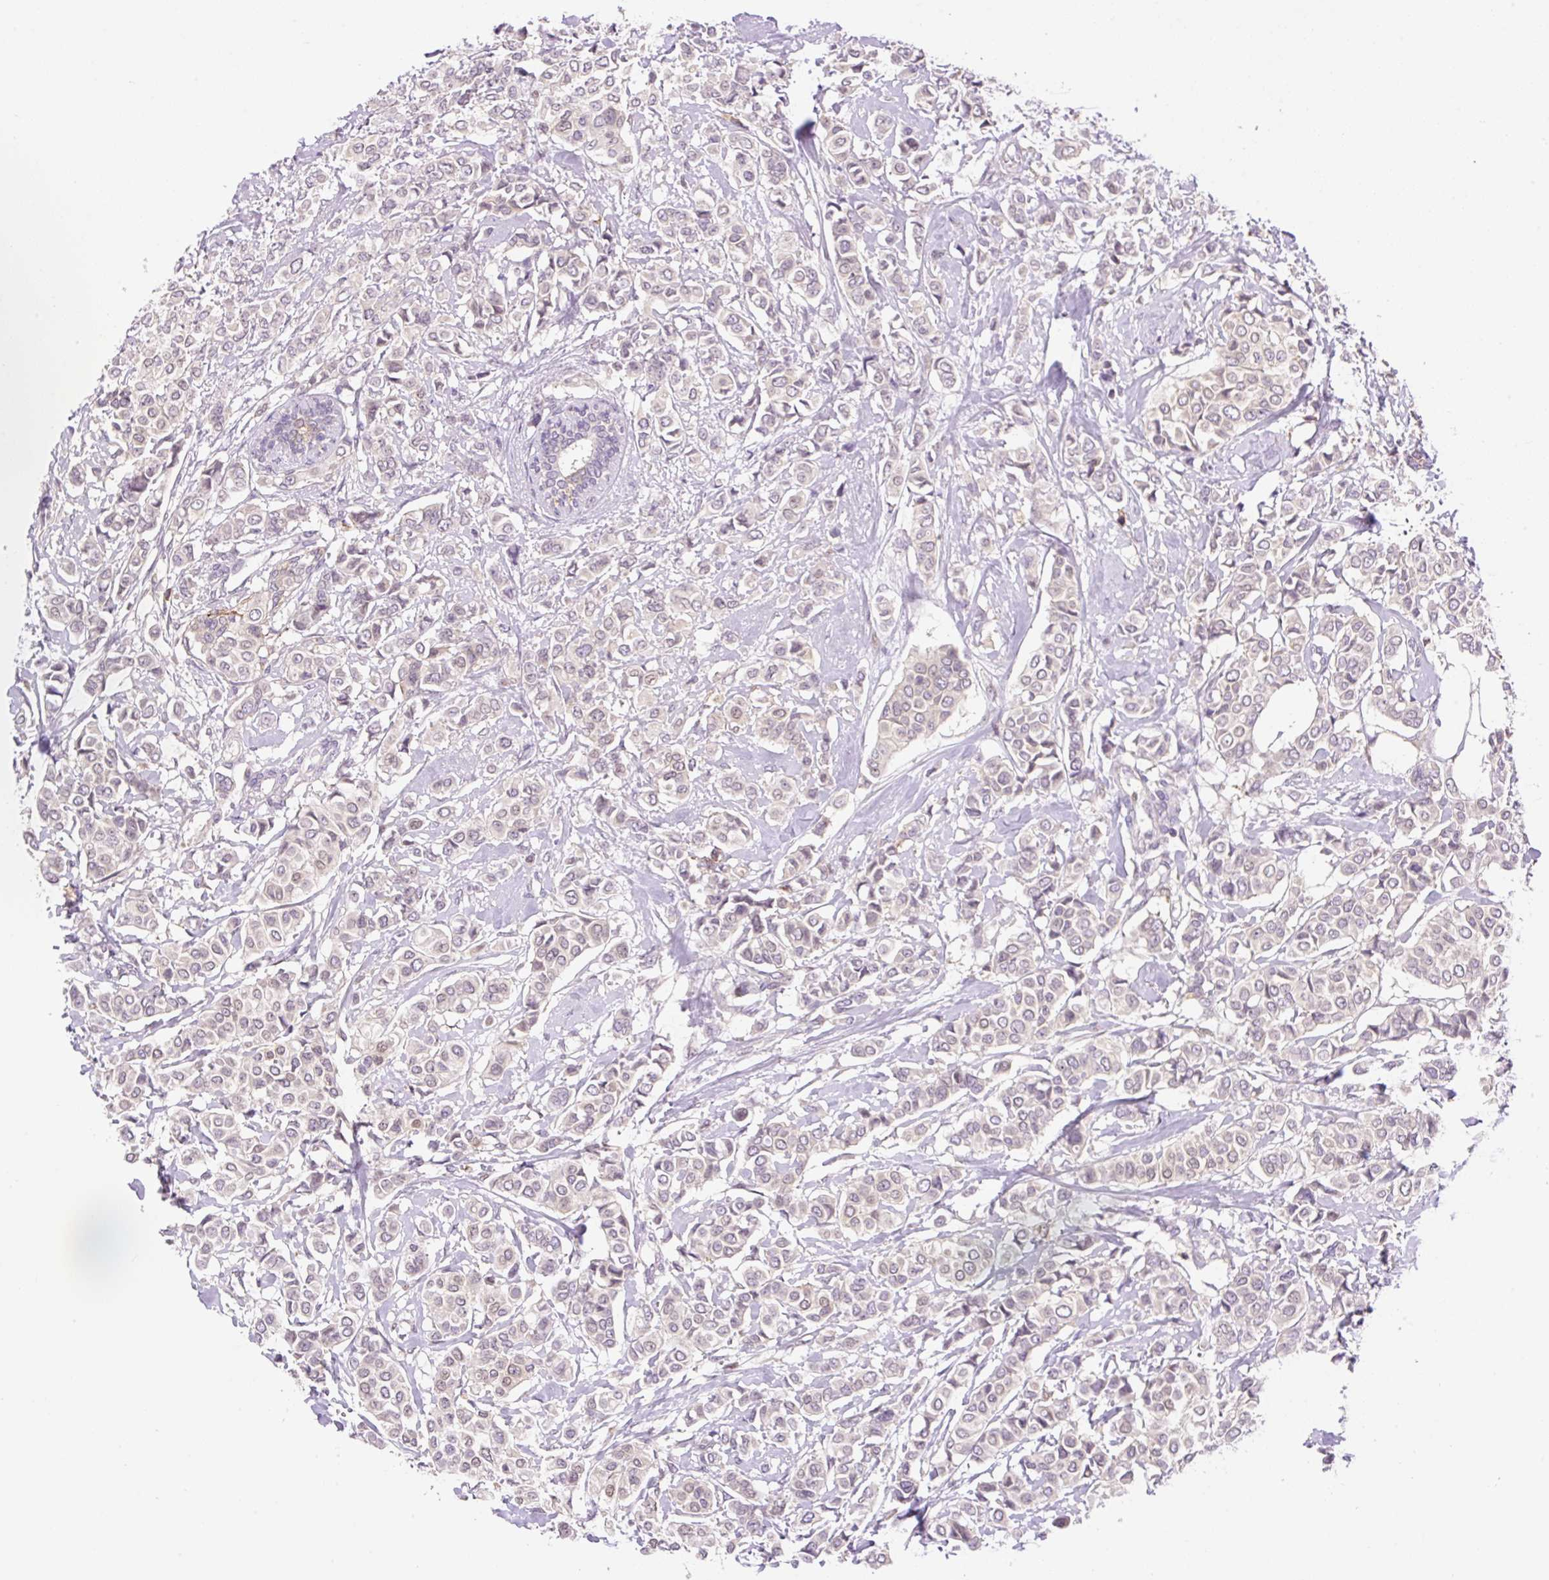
{"staining": {"intensity": "negative", "quantity": "none", "location": "none"}, "tissue": "breast cancer", "cell_type": "Tumor cells", "image_type": "cancer", "snomed": [{"axis": "morphology", "description": "Lobular carcinoma"}, {"axis": "topography", "description": "Breast"}], "caption": "Immunohistochemistry histopathology image of neoplastic tissue: human lobular carcinoma (breast) stained with DAB (3,3'-diaminobenzidine) exhibits no significant protein positivity in tumor cells.", "gene": "CARD11", "patient": {"sex": "female", "age": 51}}